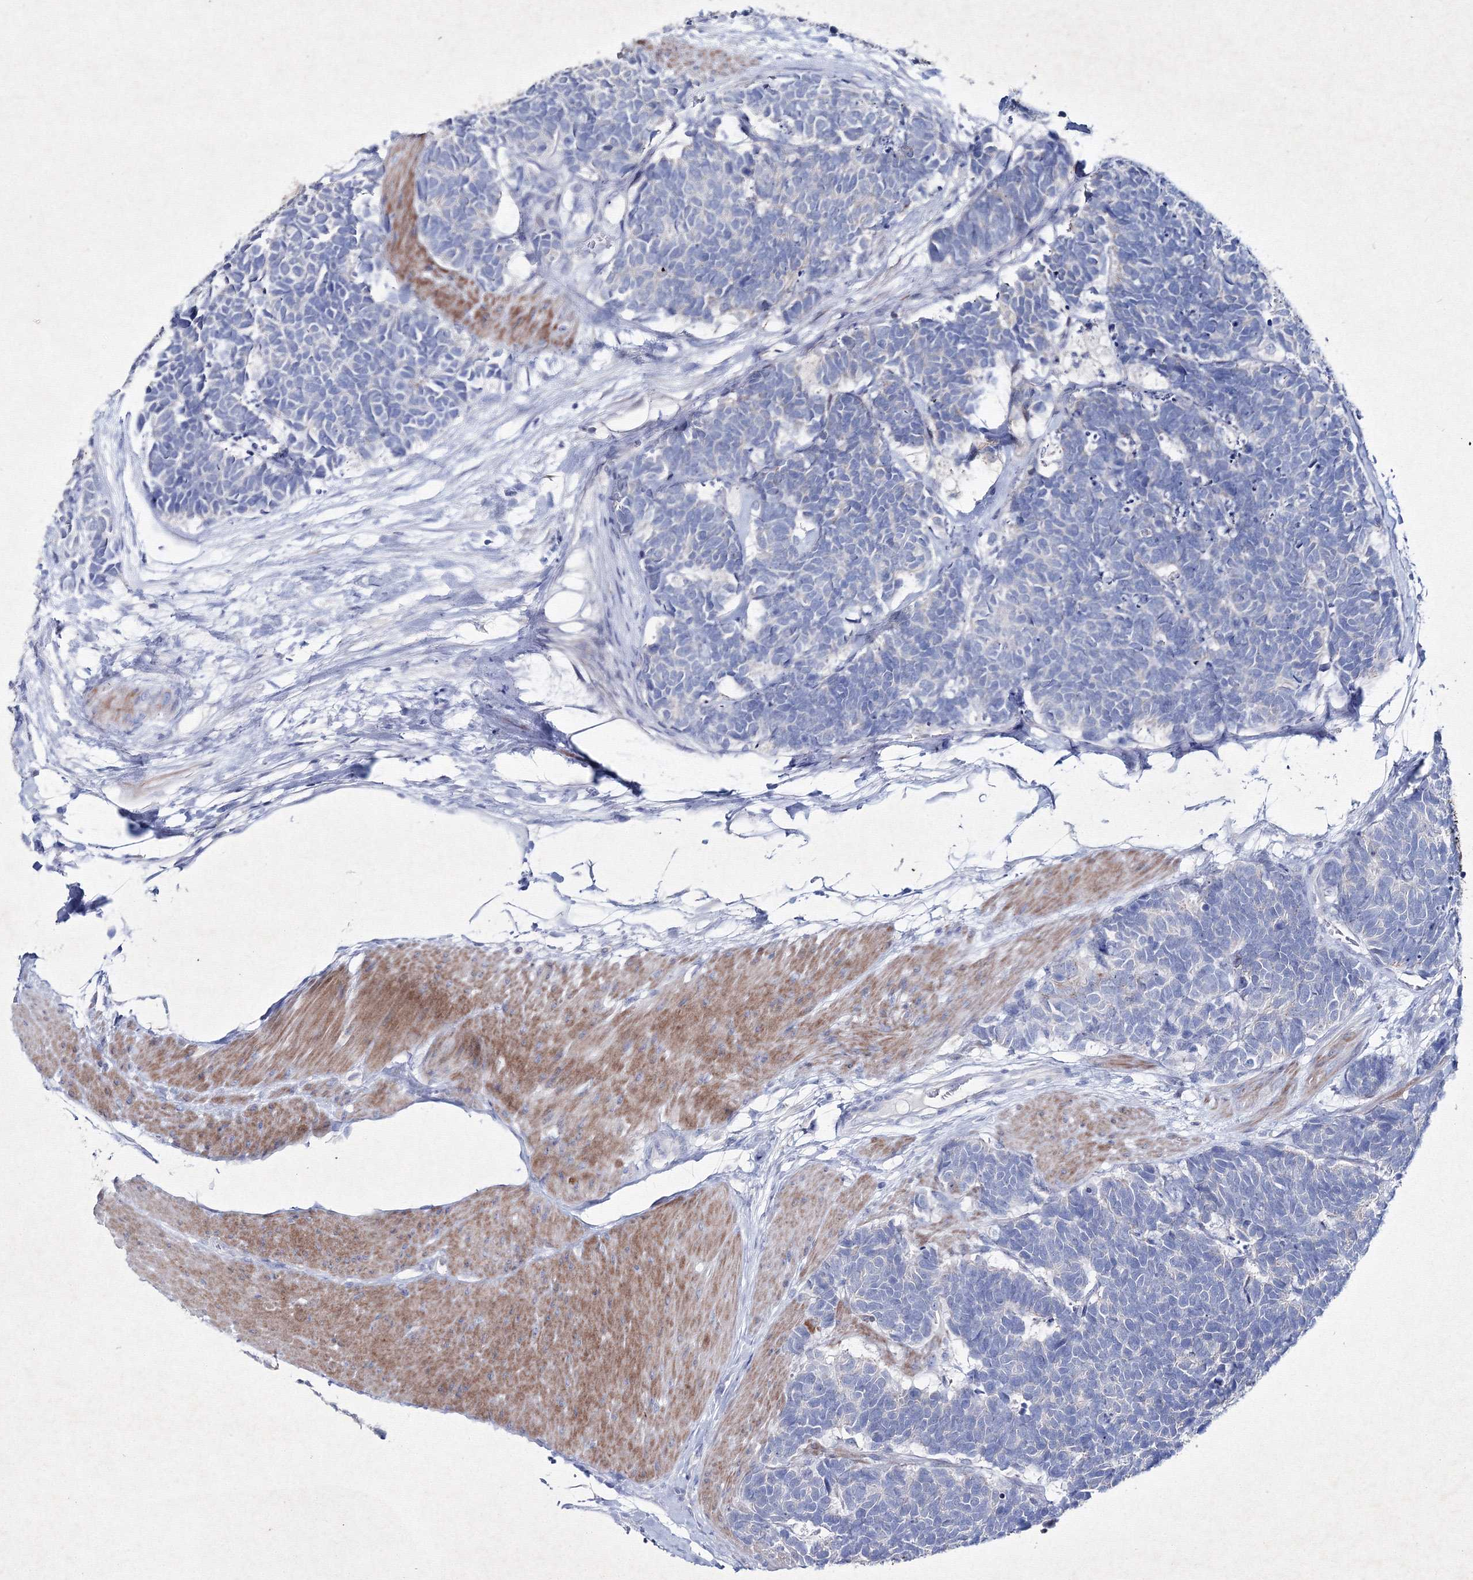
{"staining": {"intensity": "negative", "quantity": "none", "location": "none"}, "tissue": "carcinoid", "cell_type": "Tumor cells", "image_type": "cancer", "snomed": [{"axis": "morphology", "description": "Carcinoma, NOS"}, {"axis": "morphology", "description": "Carcinoid, malignant, NOS"}, {"axis": "topography", "description": "Urinary bladder"}], "caption": "DAB (3,3'-diaminobenzidine) immunohistochemical staining of human carcinoid displays no significant staining in tumor cells. (DAB immunohistochemistry (IHC), high magnification).", "gene": "SMIM29", "patient": {"sex": "male", "age": 57}}